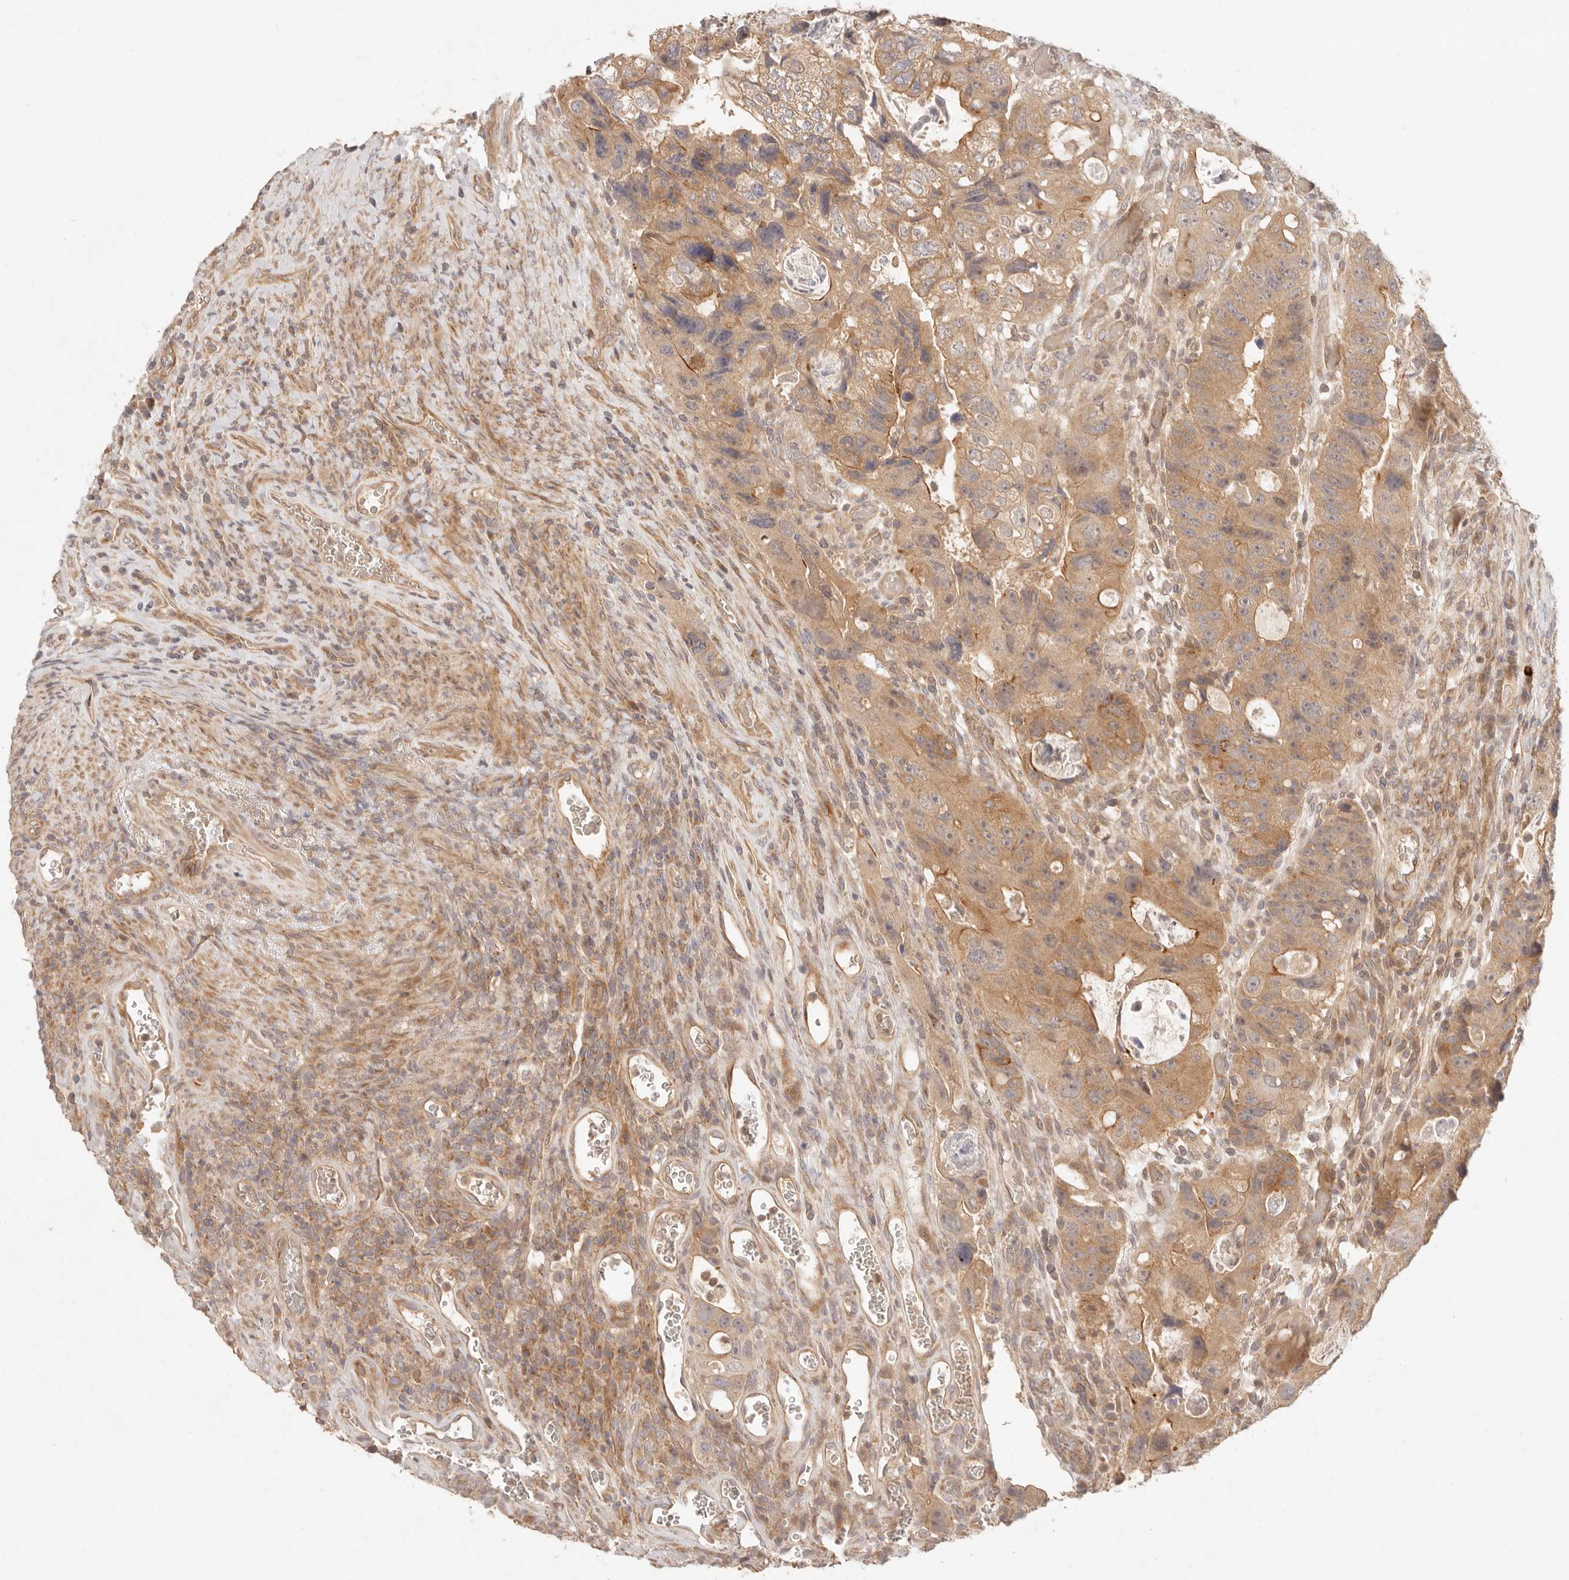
{"staining": {"intensity": "moderate", "quantity": ">75%", "location": "cytoplasmic/membranous"}, "tissue": "colorectal cancer", "cell_type": "Tumor cells", "image_type": "cancer", "snomed": [{"axis": "morphology", "description": "Adenocarcinoma, NOS"}, {"axis": "topography", "description": "Rectum"}], "caption": "This micrograph exhibits immunohistochemistry (IHC) staining of human colorectal cancer (adenocarcinoma), with medium moderate cytoplasmic/membranous expression in approximately >75% of tumor cells.", "gene": "PPP1R3B", "patient": {"sex": "male", "age": 59}}